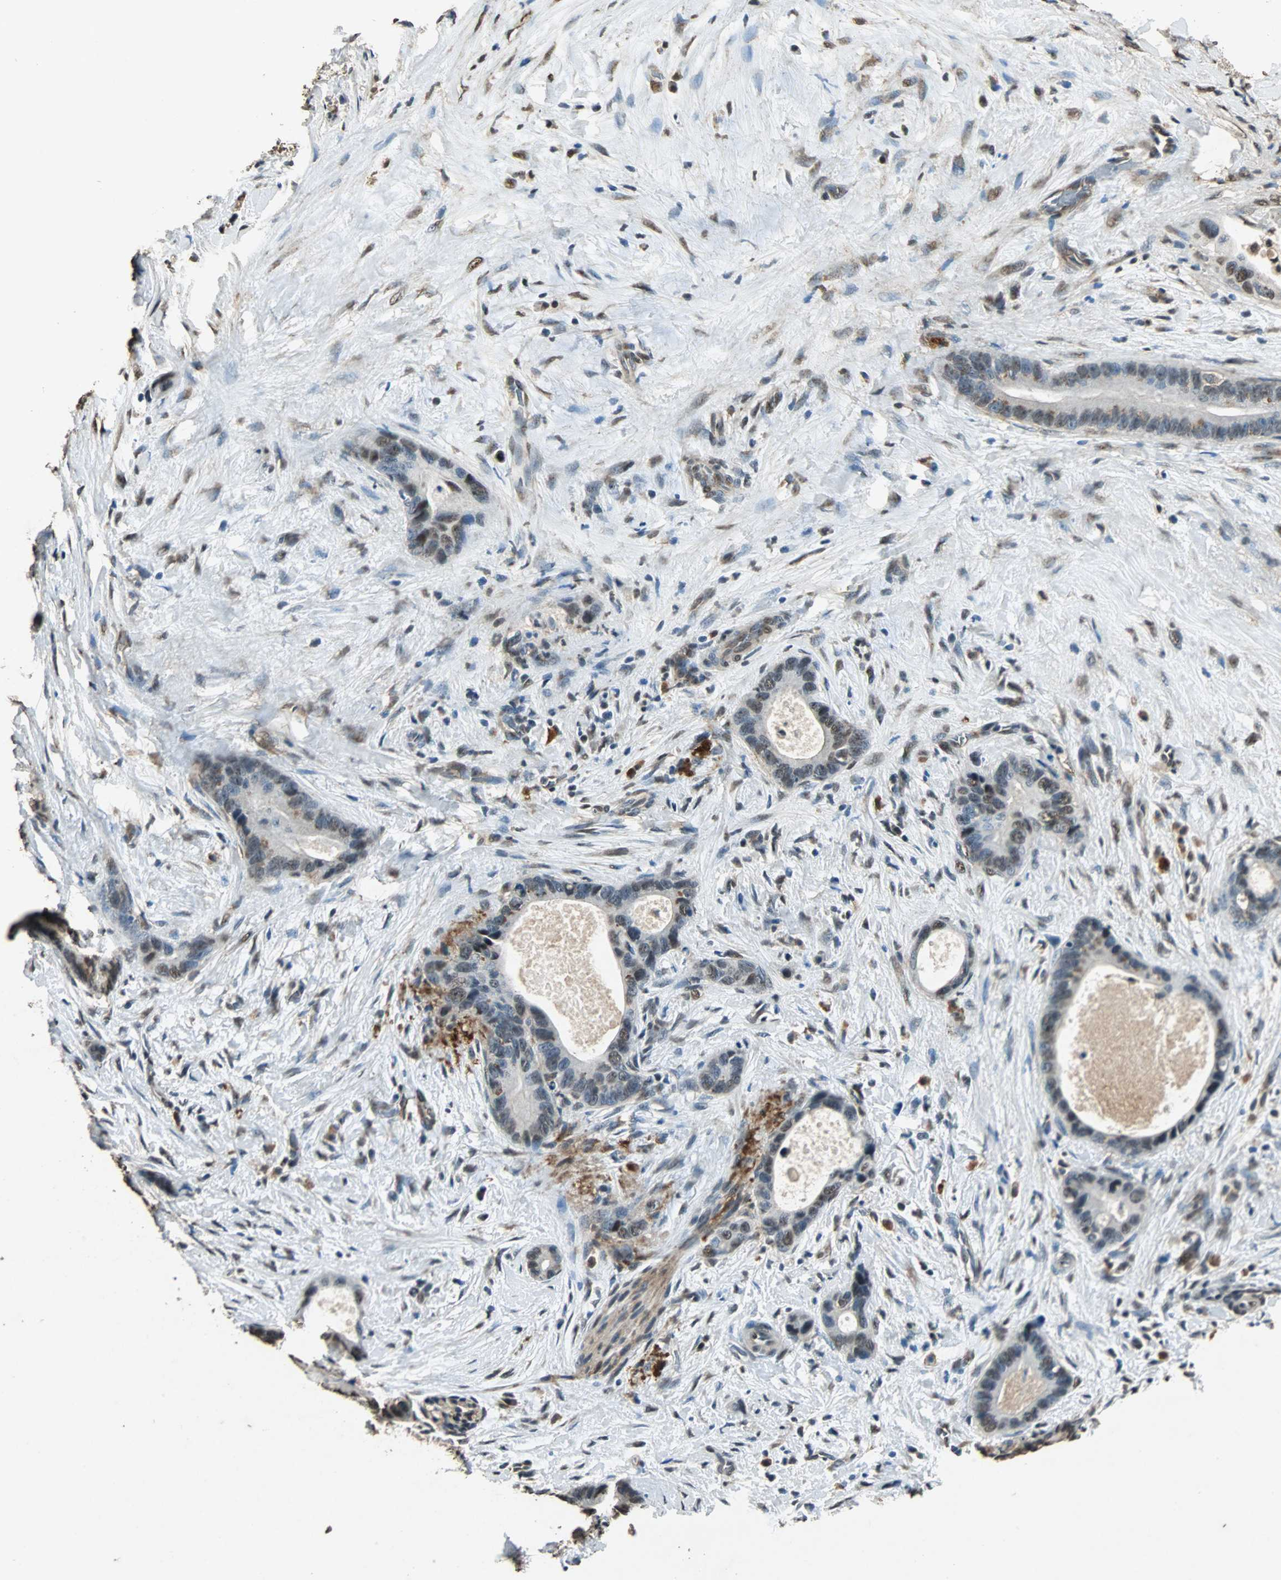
{"staining": {"intensity": "moderate", "quantity": "<25%", "location": "cytoplasmic/membranous,nuclear"}, "tissue": "liver cancer", "cell_type": "Tumor cells", "image_type": "cancer", "snomed": [{"axis": "morphology", "description": "Cholangiocarcinoma"}, {"axis": "topography", "description": "Liver"}], "caption": "A high-resolution photomicrograph shows immunohistochemistry (IHC) staining of liver cancer (cholangiocarcinoma), which exhibits moderate cytoplasmic/membranous and nuclear expression in about <25% of tumor cells. (Brightfield microscopy of DAB IHC at high magnification).", "gene": "PPP1R13B", "patient": {"sex": "female", "age": 55}}